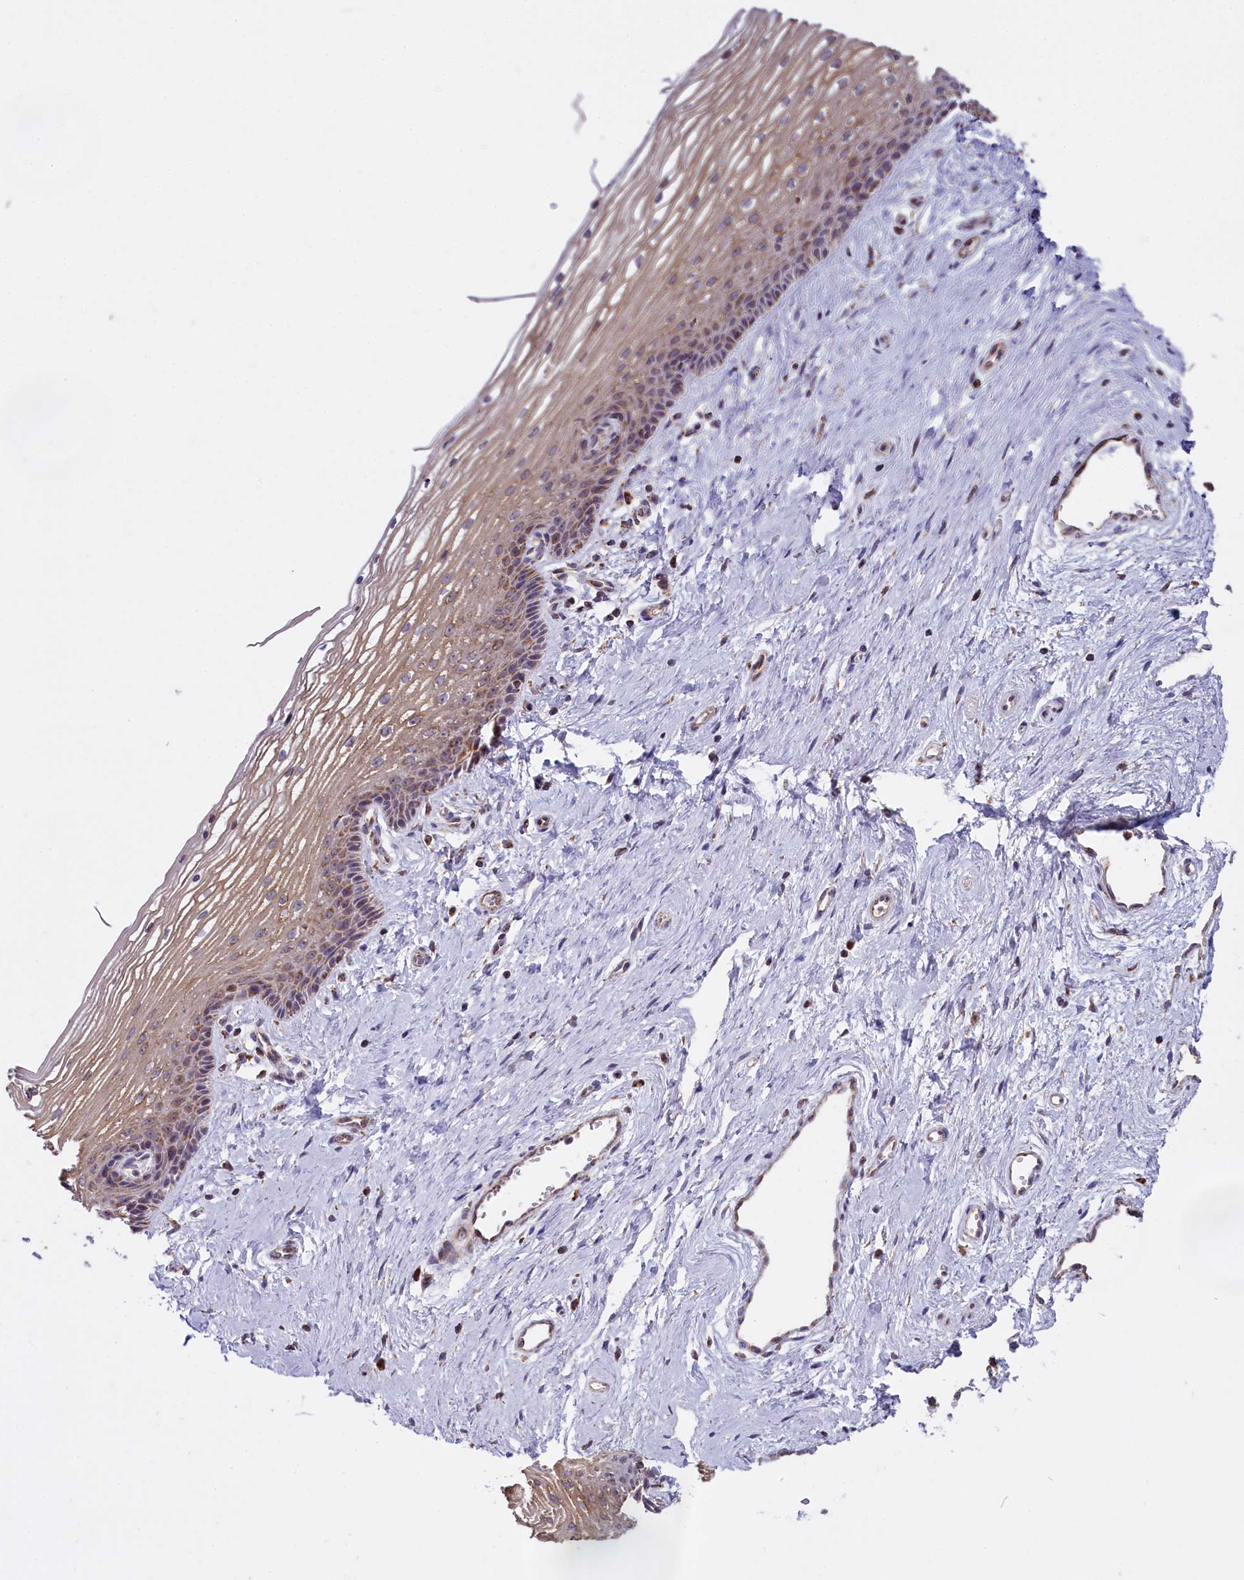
{"staining": {"intensity": "weak", "quantity": ">75%", "location": "cytoplasmic/membranous"}, "tissue": "vagina", "cell_type": "Squamous epithelial cells", "image_type": "normal", "snomed": [{"axis": "morphology", "description": "Normal tissue, NOS"}, {"axis": "topography", "description": "Vagina"}], "caption": "Protein expression by IHC shows weak cytoplasmic/membranous expression in about >75% of squamous epithelial cells in normal vagina.", "gene": "GLRX5", "patient": {"sex": "female", "age": 46}}